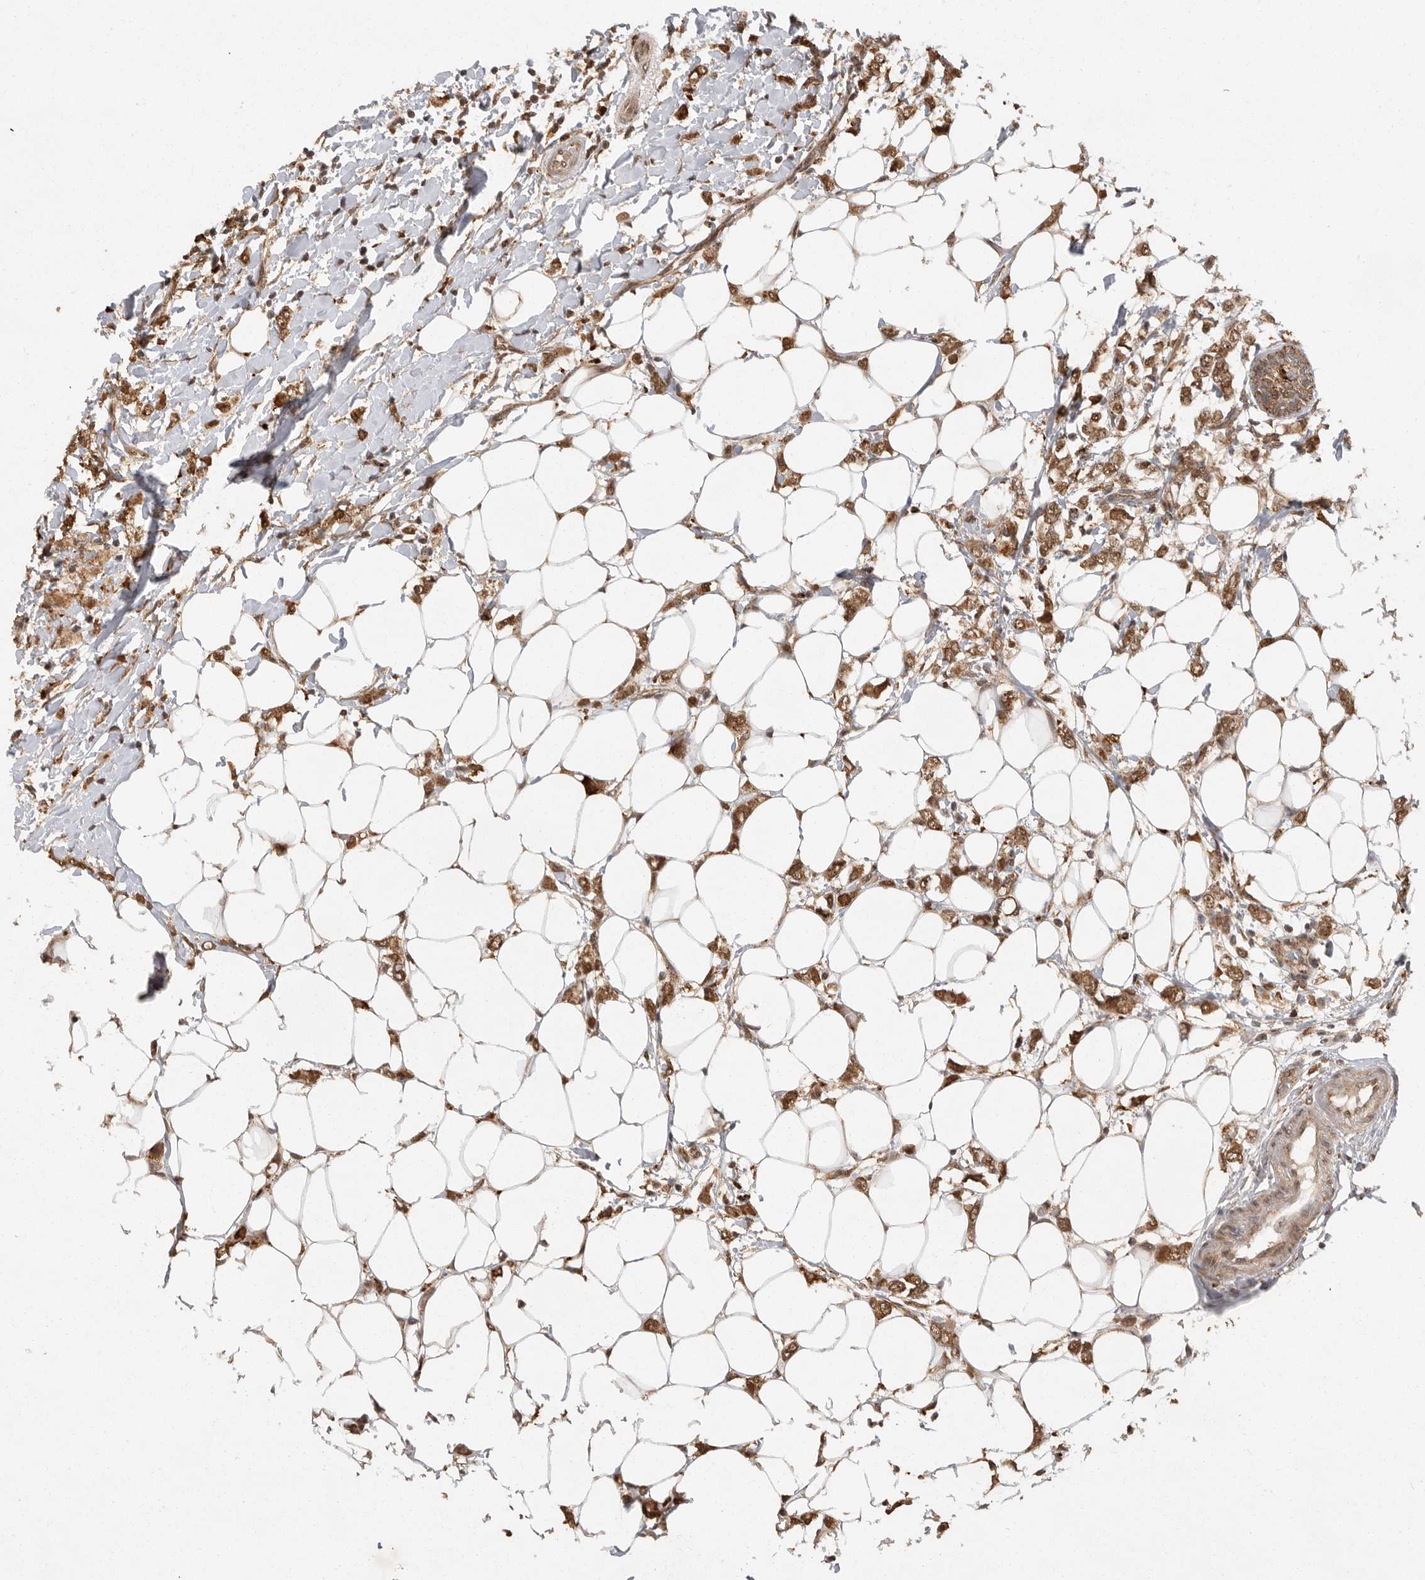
{"staining": {"intensity": "moderate", "quantity": ">75%", "location": "cytoplasmic/membranous,nuclear"}, "tissue": "breast cancer", "cell_type": "Tumor cells", "image_type": "cancer", "snomed": [{"axis": "morphology", "description": "Normal tissue, NOS"}, {"axis": "morphology", "description": "Lobular carcinoma"}, {"axis": "topography", "description": "Breast"}], "caption": "Lobular carcinoma (breast) tissue shows moderate cytoplasmic/membranous and nuclear positivity in about >75% of tumor cells, visualized by immunohistochemistry.", "gene": "ZNF83", "patient": {"sex": "female", "age": 47}}